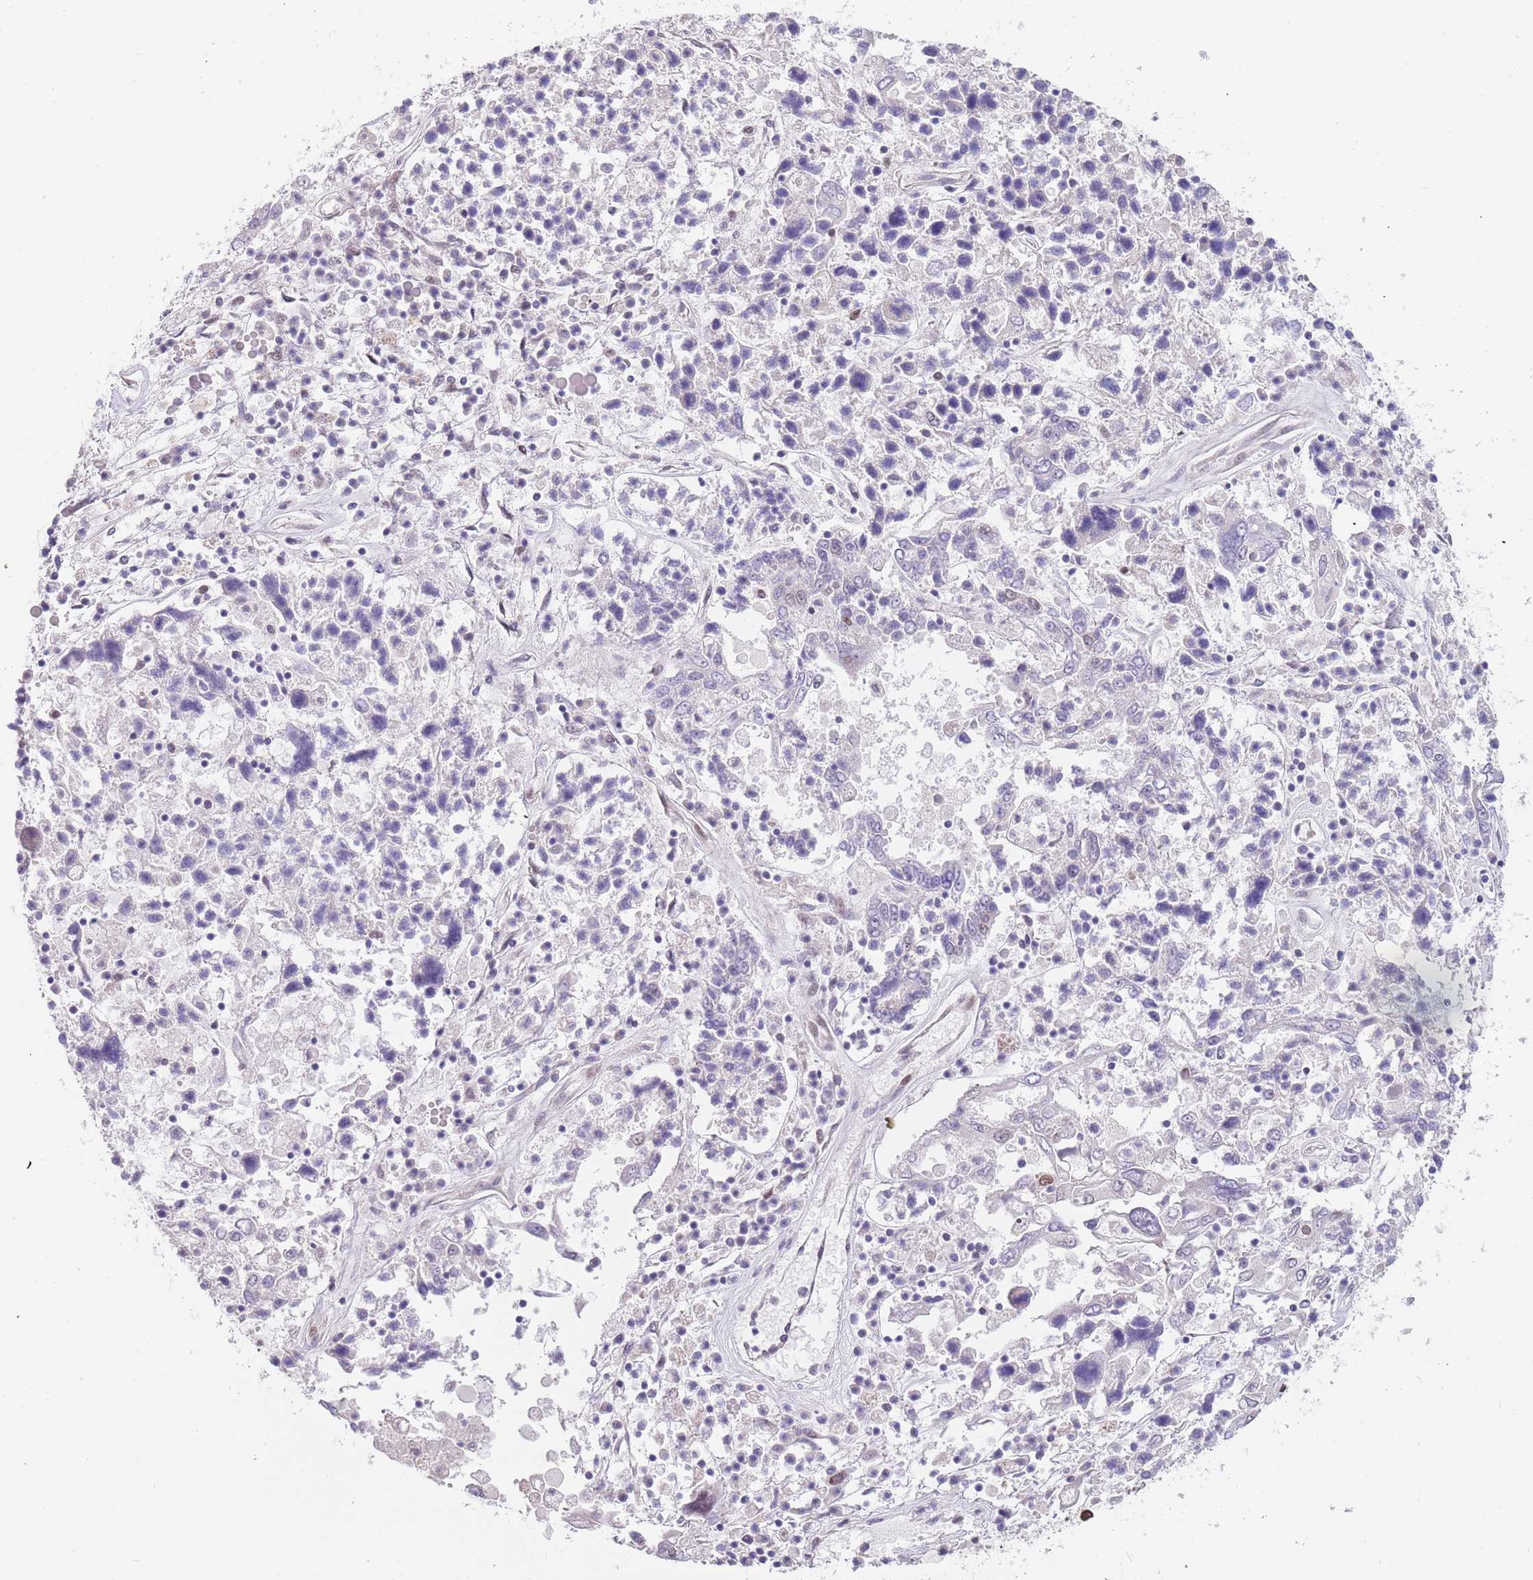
{"staining": {"intensity": "negative", "quantity": "none", "location": "none"}, "tissue": "ovarian cancer", "cell_type": "Tumor cells", "image_type": "cancer", "snomed": [{"axis": "morphology", "description": "Carcinoma, endometroid"}, {"axis": "topography", "description": "Ovary"}], "caption": "IHC histopathology image of ovarian endometroid carcinoma stained for a protein (brown), which displays no positivity in tumor cells.", "gene": "KLHDC2", "patient": {"sex": "female", "age": 62}}